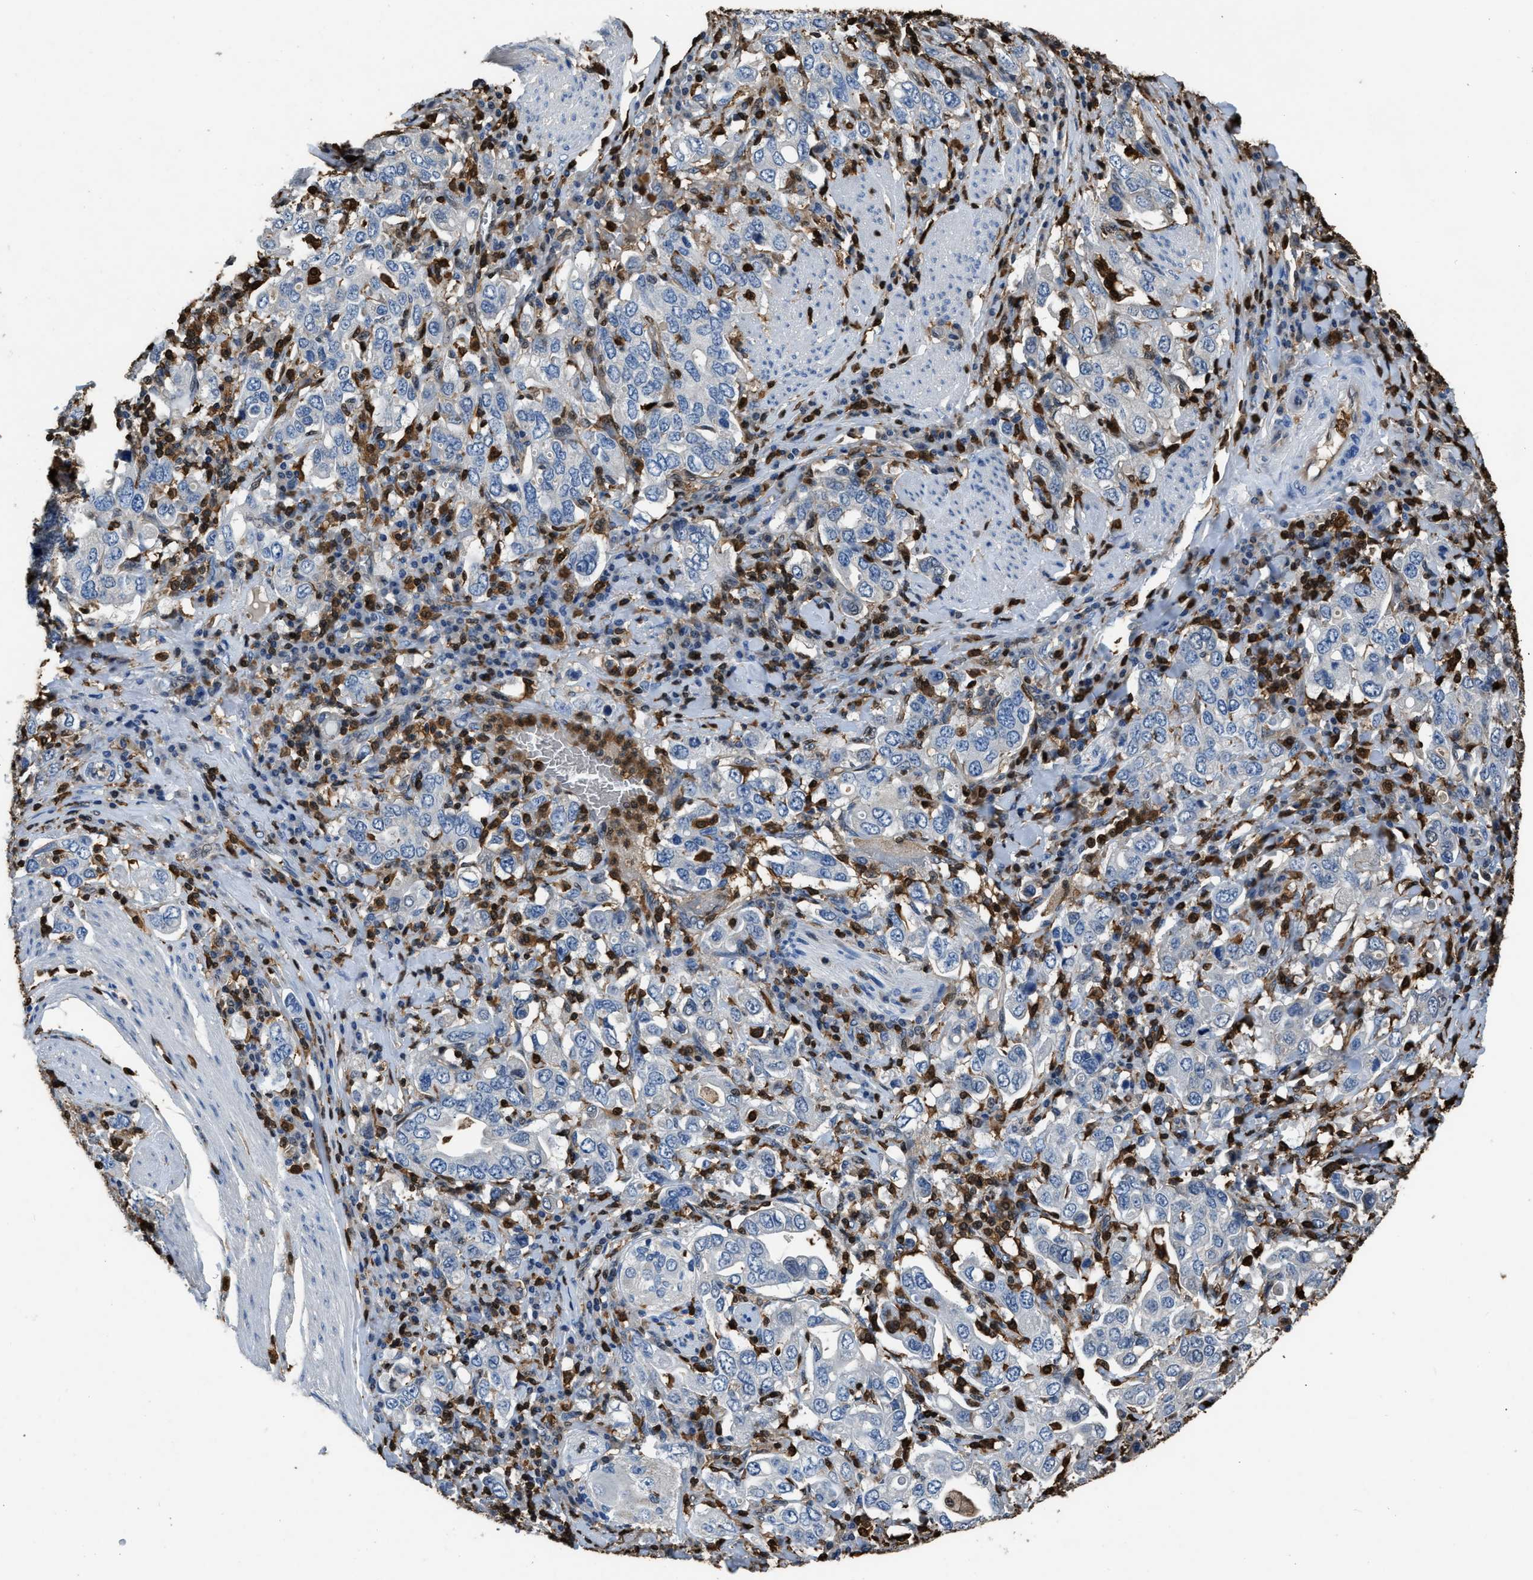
{"staining": {"intensity": "negative", "quantity": "none", "location": "none"}, "tissue": "stomach cancer", "cell_type": "Tumor cells", "image_type": "cancer", "snomed": [{"axis": "morphology", "description": "Adenocarcinoma, NOS"}, {"axis": "topography", "description": "Stomach, upper"}], "caption": "Immunohistochemical staining of adenocarcinoma (stomach) displays no significant expression in tumor cells.", "gene": "ARHGDIB", "patient": {"sex": "male", "age": 62}}